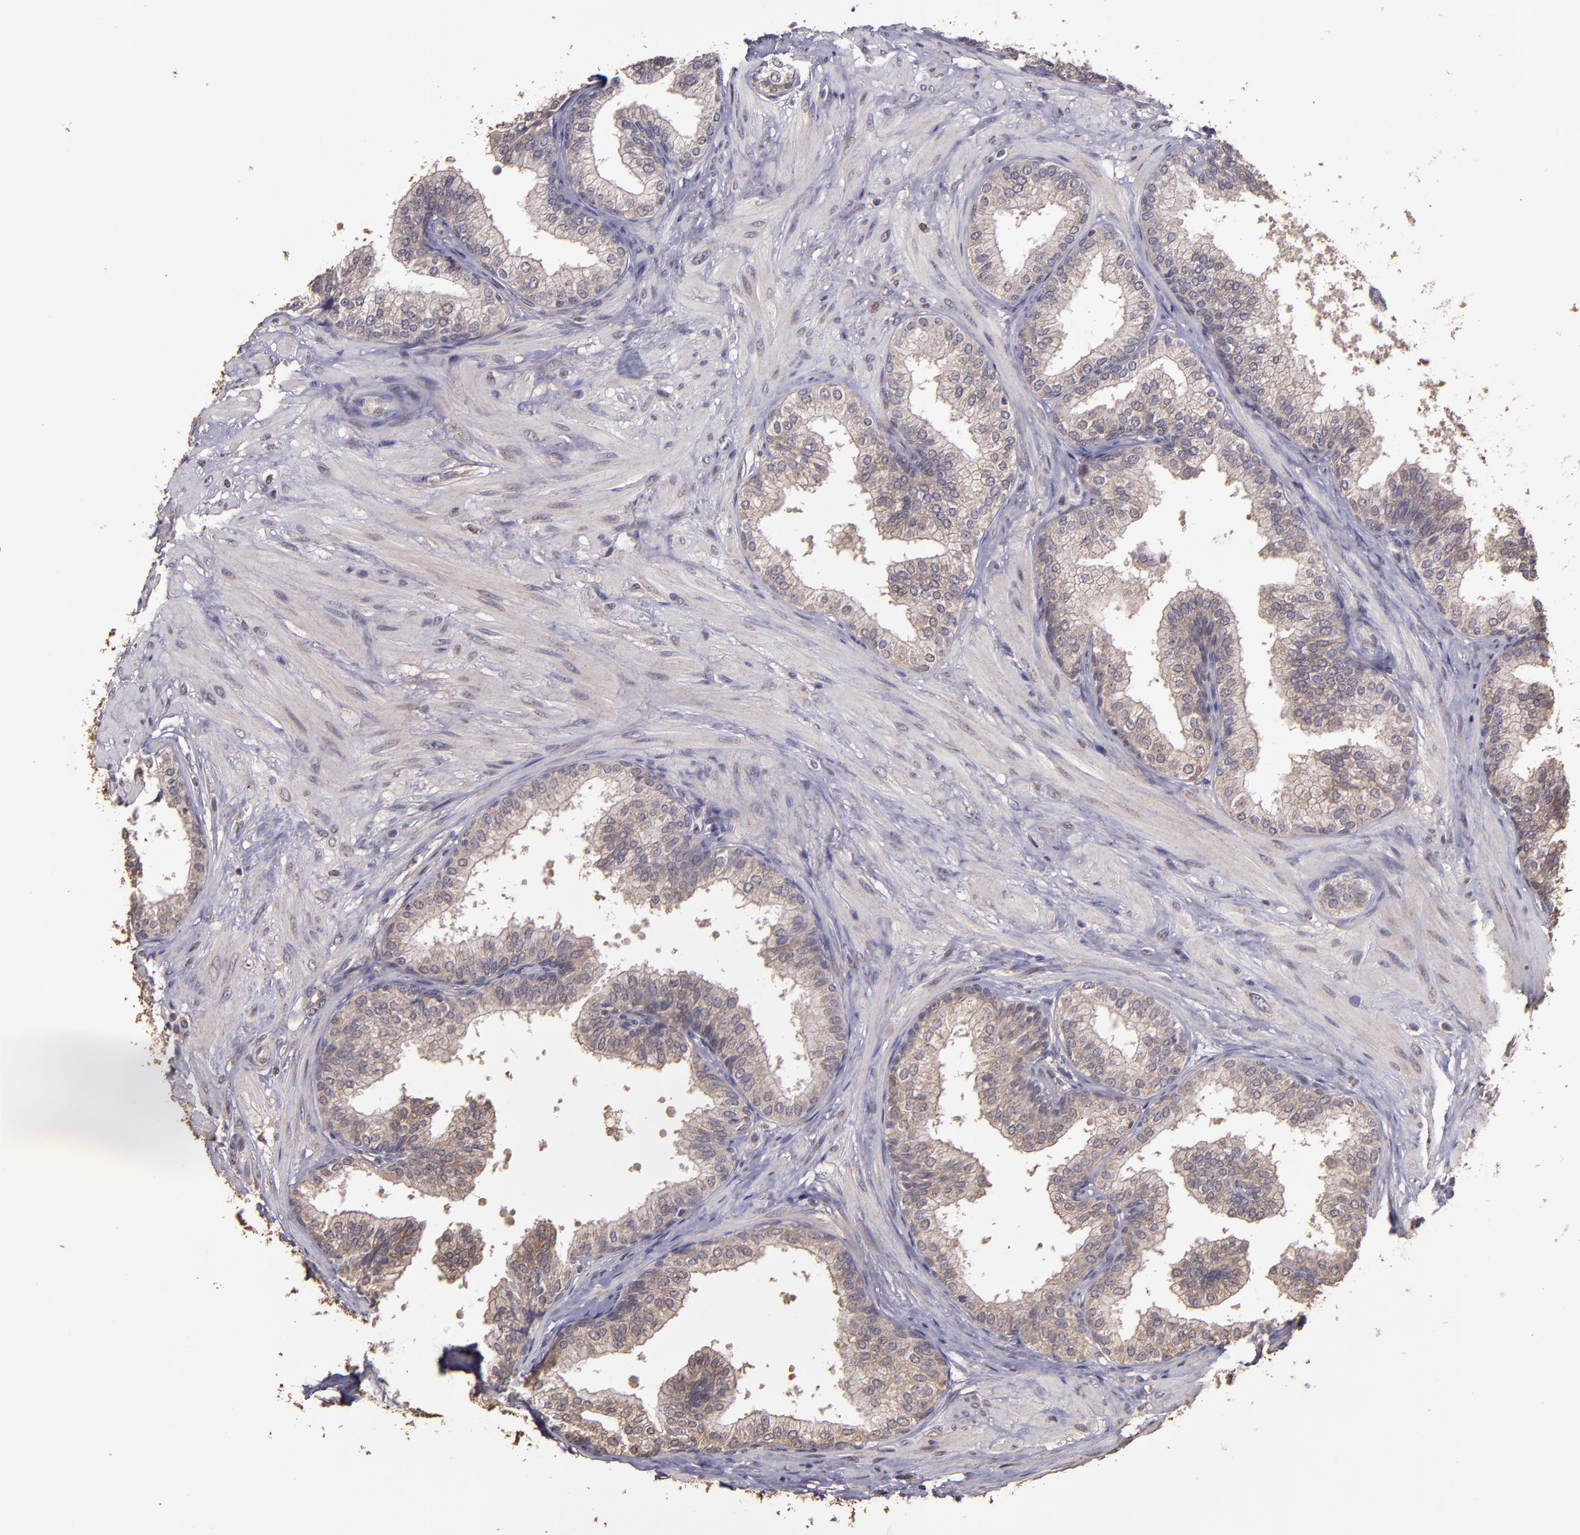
{"staining": {"intensity": "weak", "quantity": ">75%", "location": "cytoplasmic/membranous"}, "tissue": "prostate", "cell_type": "Glandular cells", "image_type": "normal", "snomed": [{"axis": "morphology", "description": "Normal tissue, NOS"}, {"axis": "topography", "description": "Prostate"}], "caption": "Immunohistochemistry photomicrograph of normal human prostate stained for a protein (brown), which demonstrates low levels of weak cytoplasmic/membranous positivity in approximately >75% of glandular cells.", "gene": "HECTD1", "patient": {"sex": "male", "age": 60}}